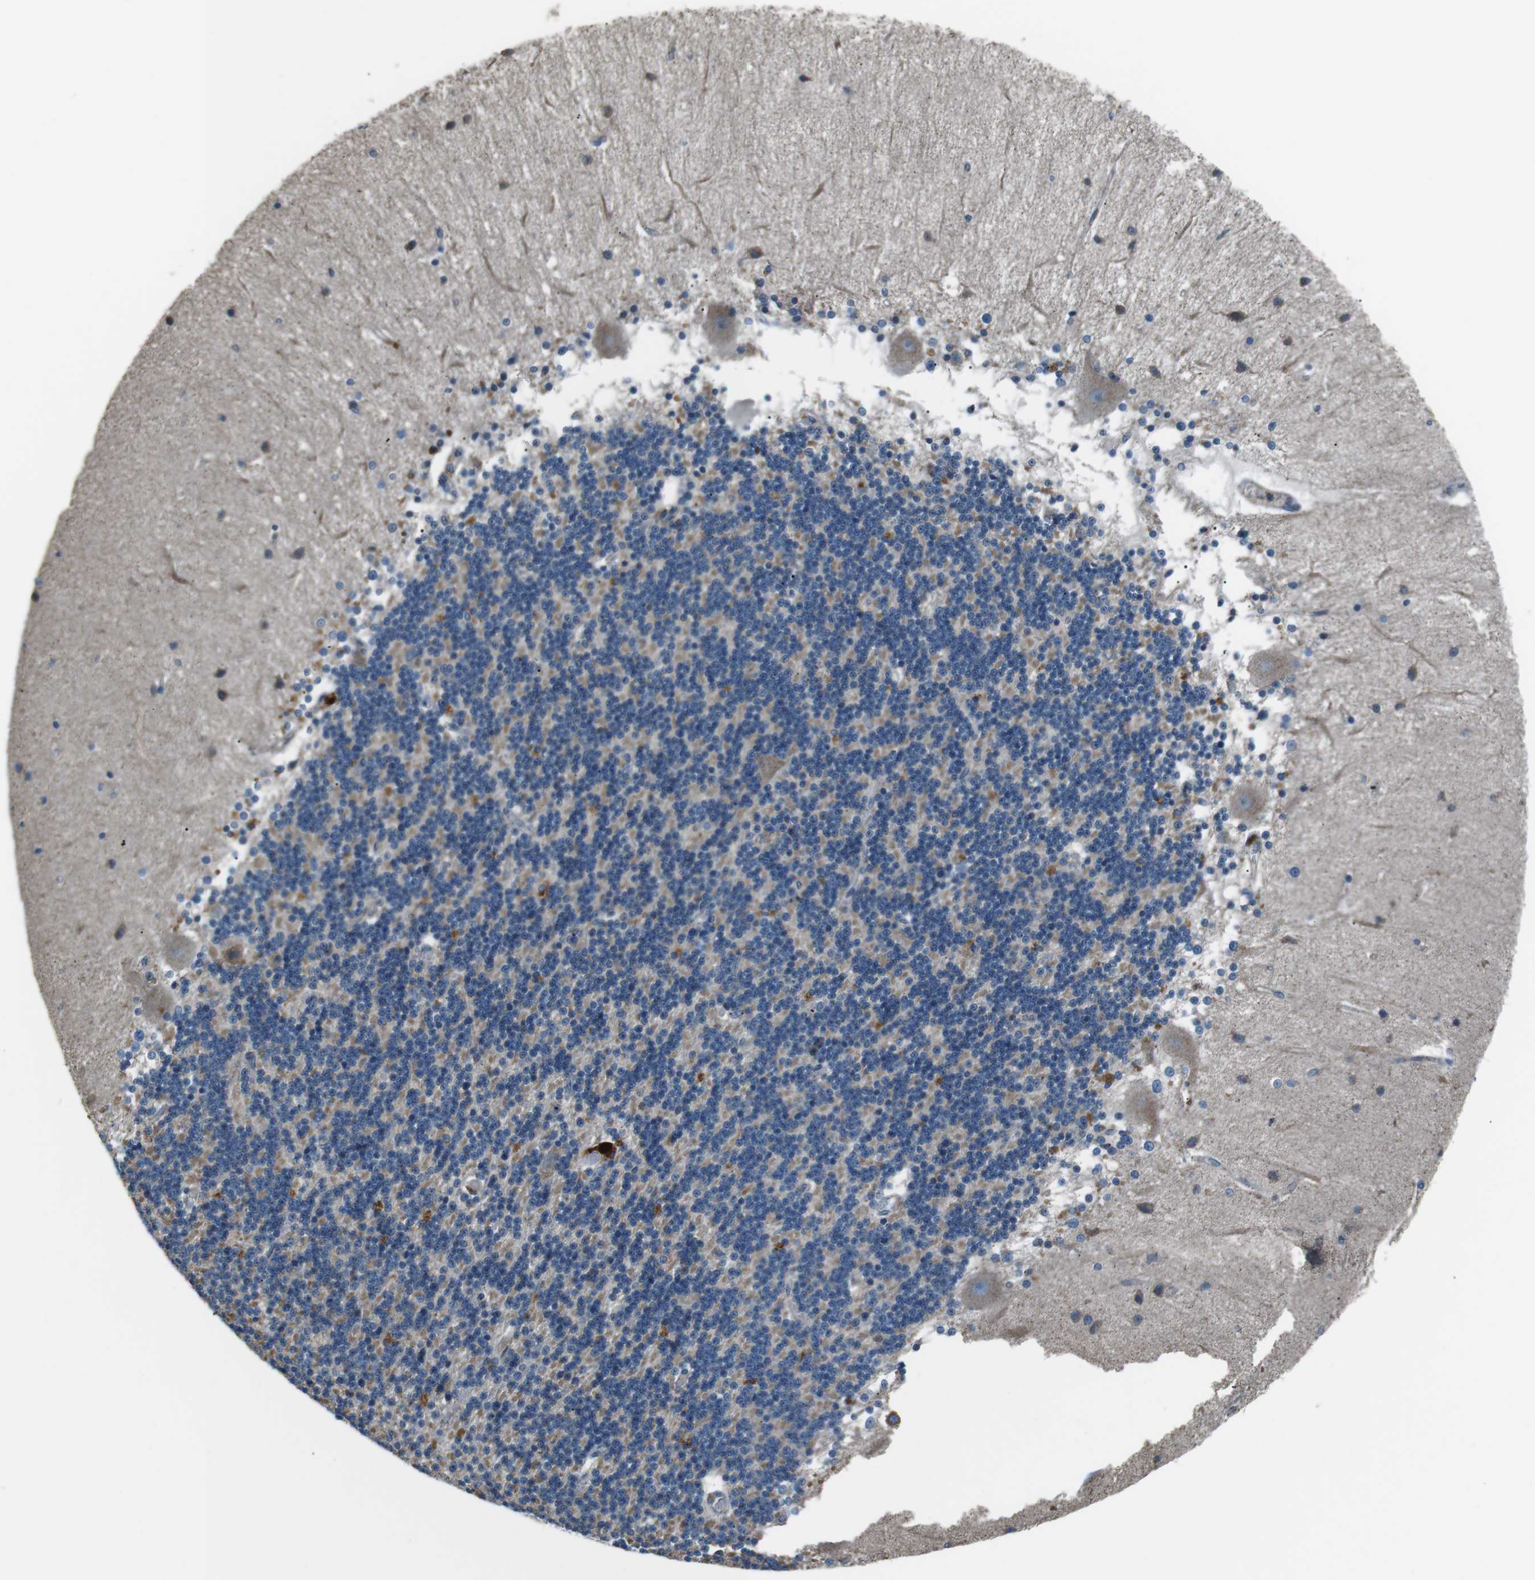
{"staining": {"intensity": "weak", "quantity": "25%-75%", "location": "cytoplasmic/membranous"}, "tissue": "cerebellum", "cell_type": "Cells in granular layer", "image_type": "normal", "snomed": [{"axis": "morphology", "description": "Normal tissue, NOS"}, {"axis": "topography", "description": "Cerebellum"}], "caption": "This micrograph demonstrates immunohistochemistry staining of normal human cerebellum, with low weak cytoplasmic/membranous expression in approximately 25%-75% of cells in granular layer.", "gene": "FAM3B", "patient": {"sex": "female", "age": 54}}